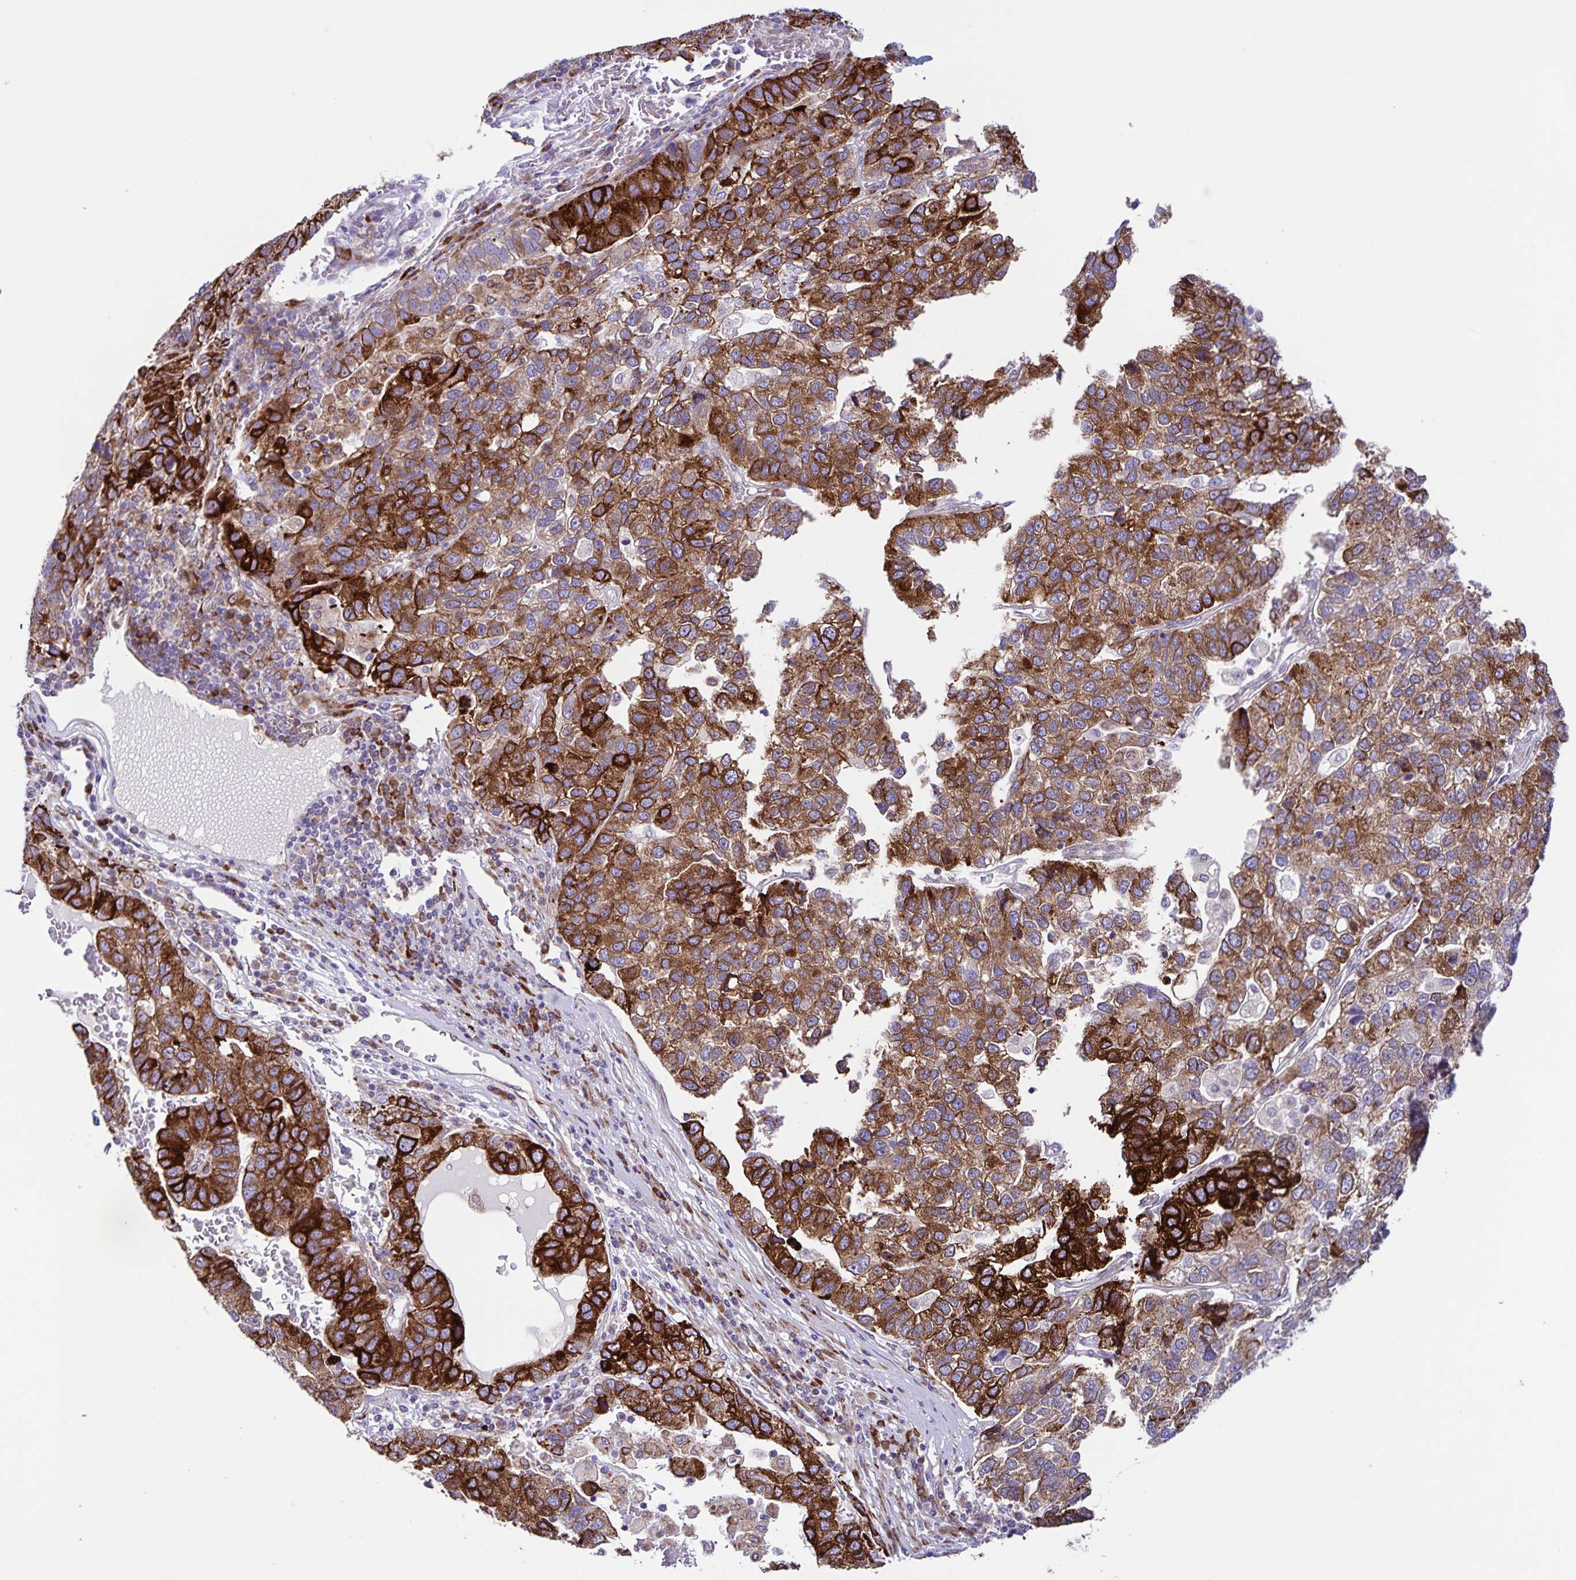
{"staining": {"intensity": "moderate", "quantity": "25%-75%", "location": "cytoplasmic/membranous"}, "tissue": "pancreatic cancer", "cell_type": "Tumor cells", "image_type": "cancer", "snomed": [{"axis": "morphology", "description": "Adenocarcinoma, NOS"}, {"axis": "topography", "description": "Pancreas"}], "caption": "Pancreatic cancer (adenocarcinoma) stained for a protein (brown) reveals moderate cytoplasmic/membranous positive positivity in approximately 25%-75% of tumor cells.", "gene": "OSBPL5", "patient": {"sex": "female", "age": 61}}